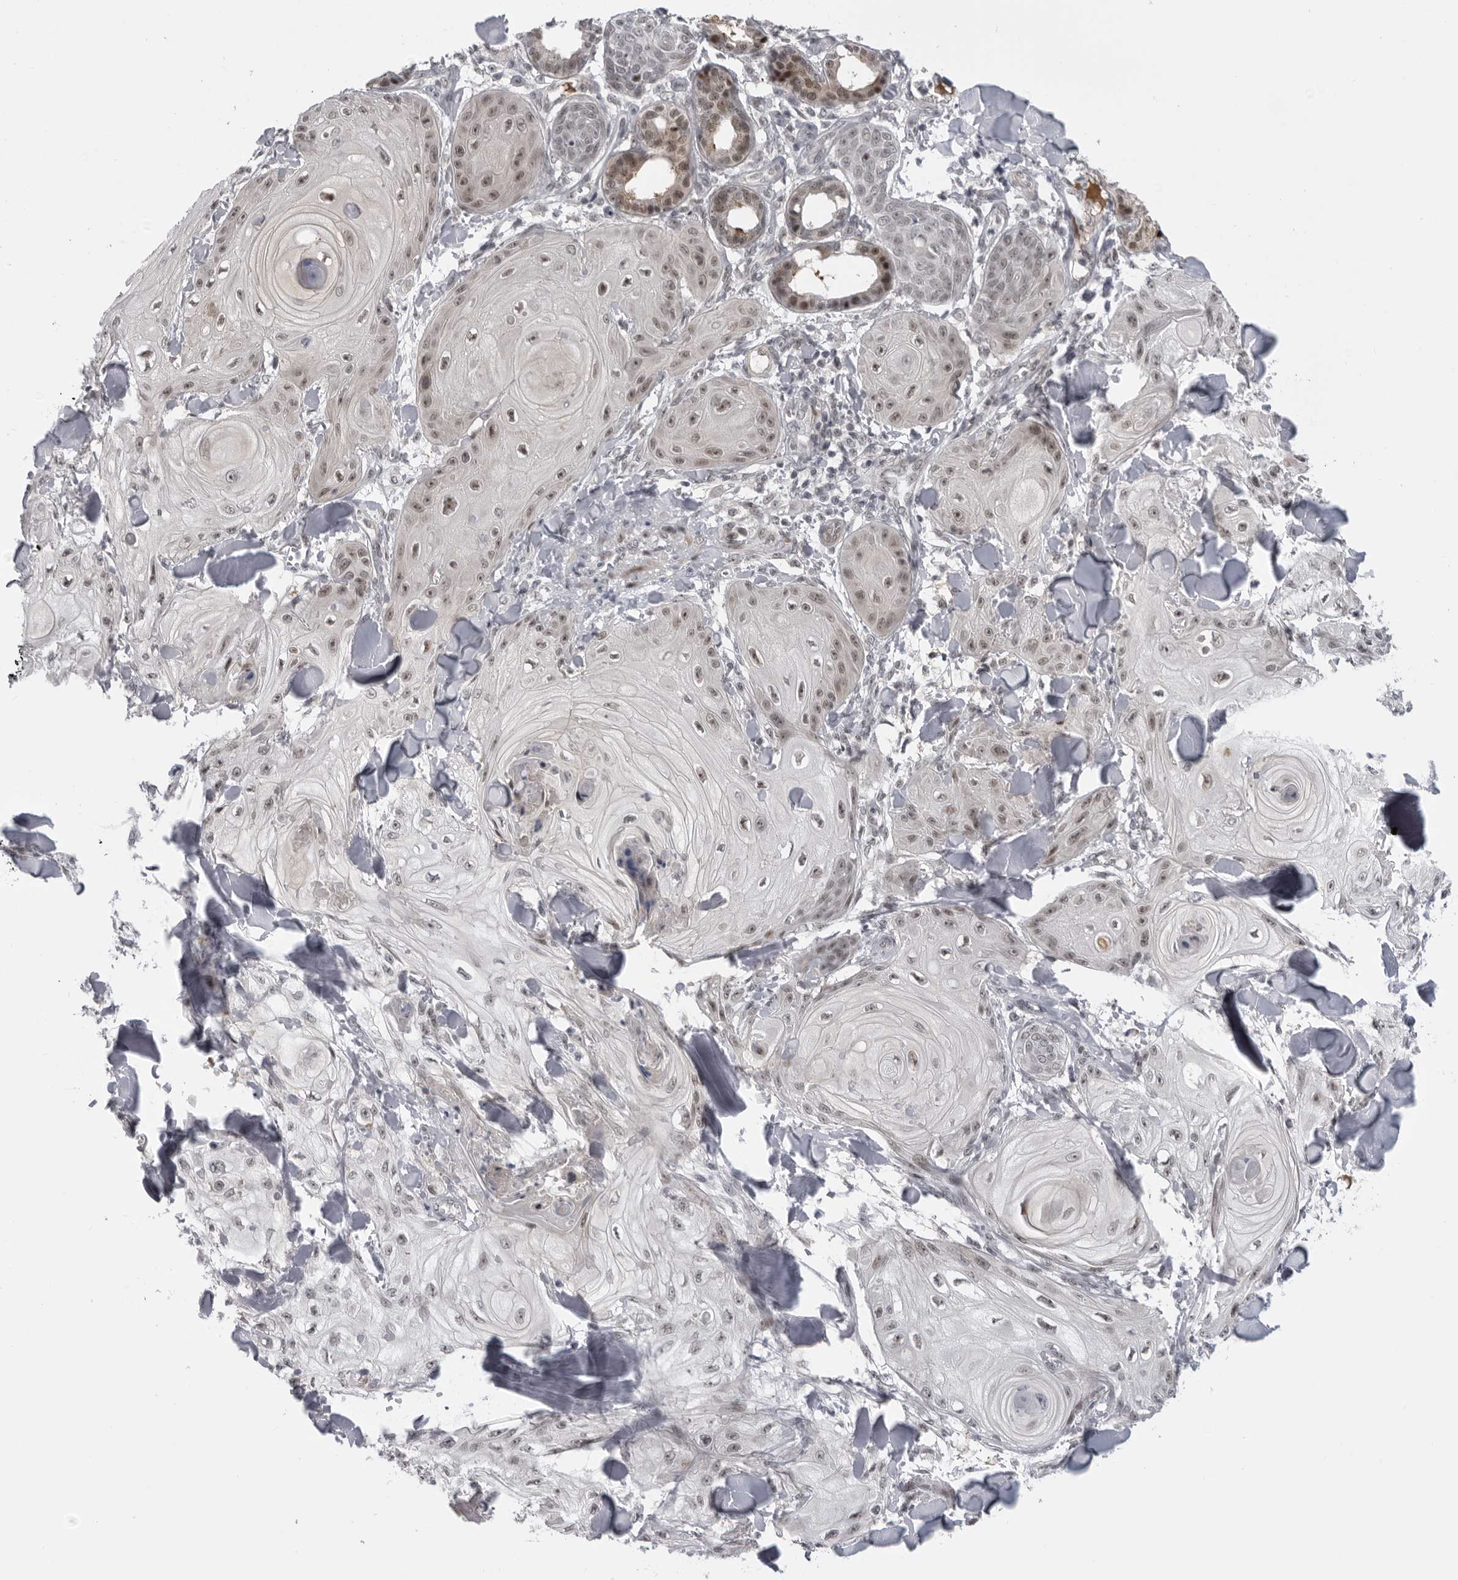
{"staining": {"intensity": "weak", "quantity": ">75%", "location": "nuclear"}, "tissue": "skin cancer", "cell_type": "Tumor cells", "image_type": "cancer", "snomed": [{"axis": "morphology", "description": "Squamous cell carcinoma, NOS"}, {"axis": "topography", "description": "Skin"}], "caption": "A high-resolution histopathology image shows immunohistochemistry (IHC) staining of squamous cell carcinoma (skin), which displays weak nuclear staining in about >75% of tumor cells.", "gene": "ALPK2", "patient": {"sex": "male", "age": 74}}